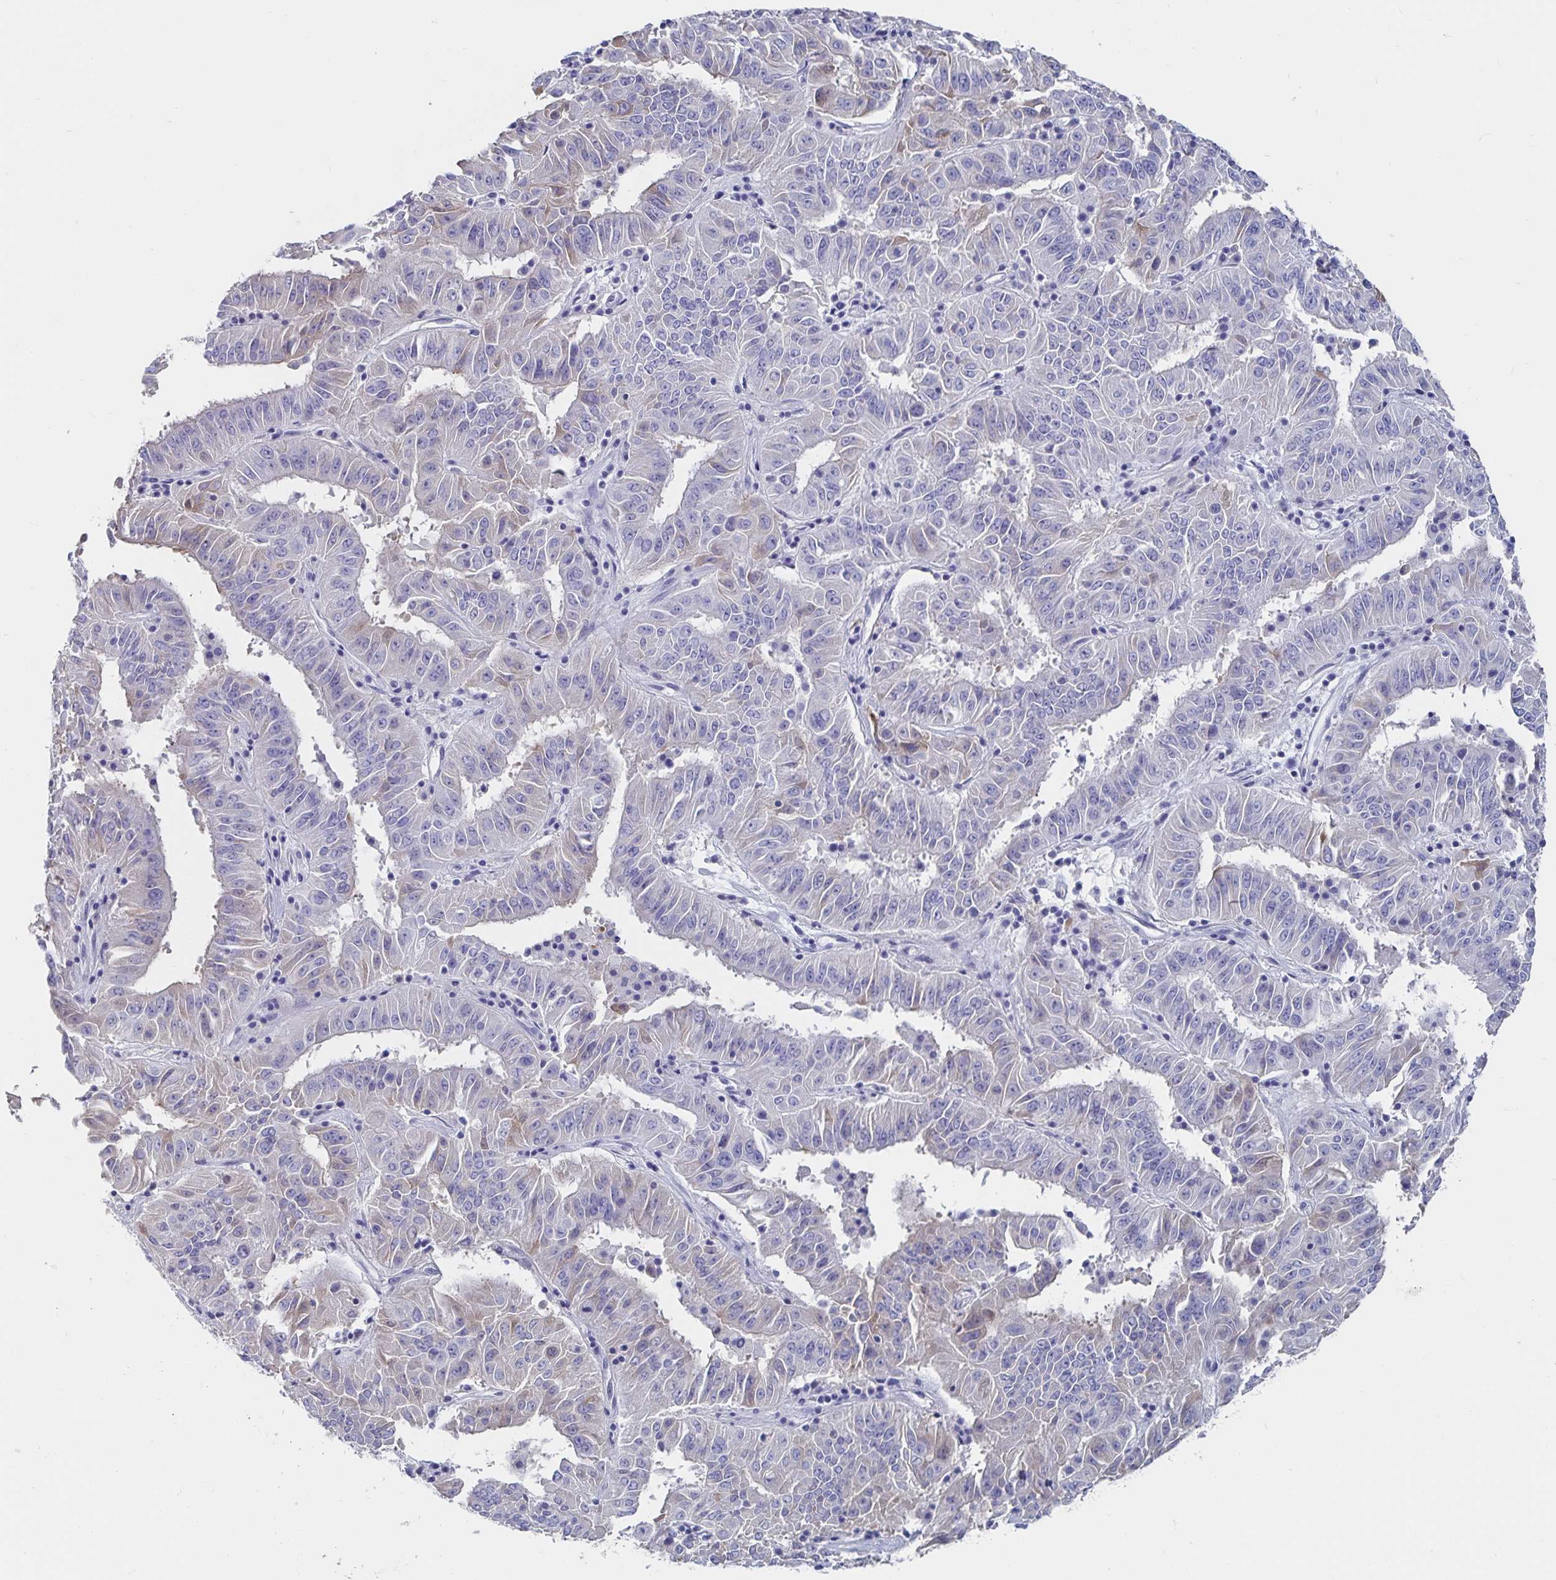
{"staining": {"intensity": "weak", "quantity": "<25%", "location": "cytoplasmic/membranous"}, "tissue": "pancreatic cancer", "cell_type": "Tumor cells", "image_type": "cancer", "snomed": [{"axis": "morphology", "description": "Adenocarcinoma, NOS"}, {"axis": "topography", "description": "Pancreas"}], "caption": "The photomicrograph reveals no staining of tumor cells in pancreatic cancer.", "gene": "CFAP69", "patient": {"sex": "male", "age": 63}}